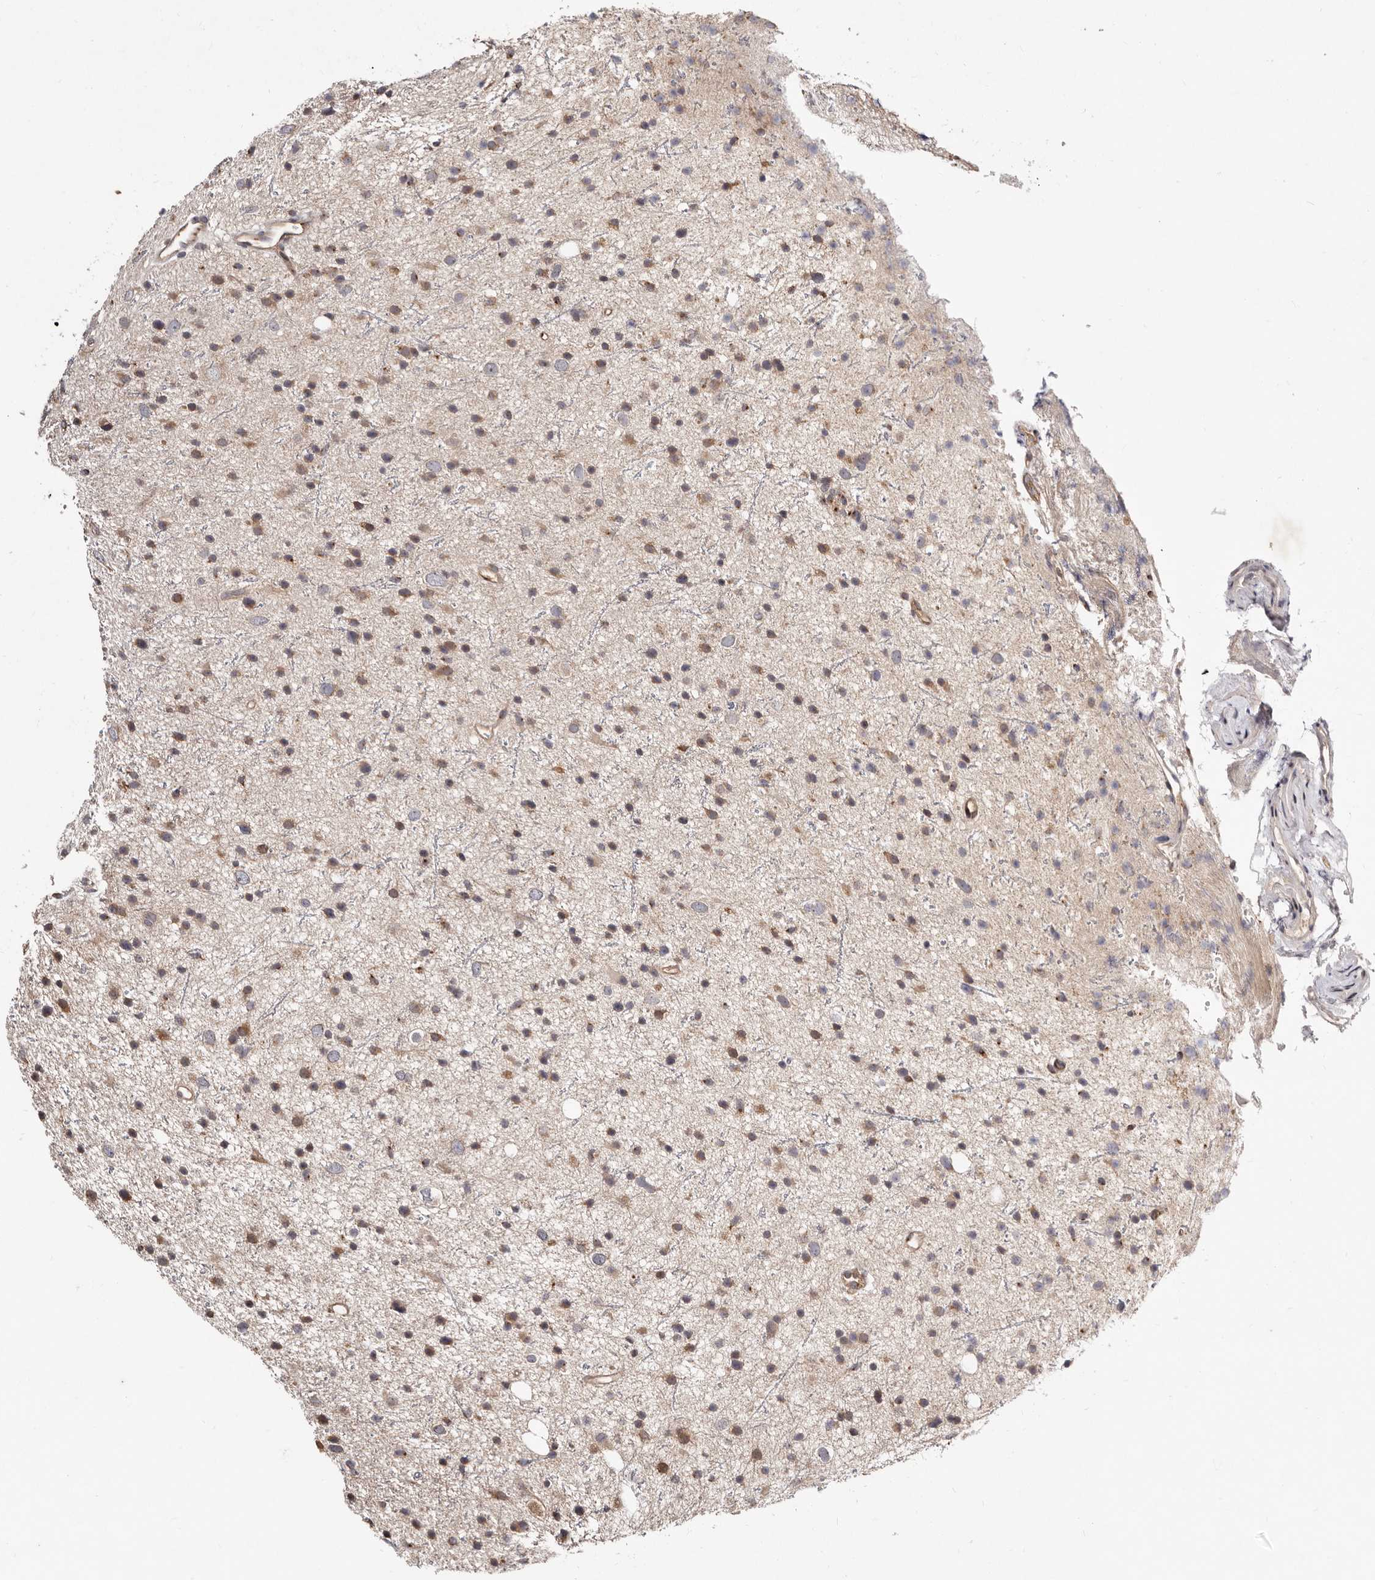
{"staining": {"intensity": "weak", "quantity": ">75%", "location": "cytoplasmic/membranous"}, "tissue": "glioma", "cell_type": "Tumor cells", "image_type": "cancer", "snomed": [{"axis": "morphology", "description": "Glioma, malignant, Low grade"}, {"axis": "topography", "description": "Cerebral cortex"}], "caption": "This is a micrograph of immunohistochemistry (IHC) staining of glioma, which shows weak staining in the cytoplasmic/membranous of tumor cells.", "gene": "DACT2", "patient": {"sex": "female", "age": 39}}